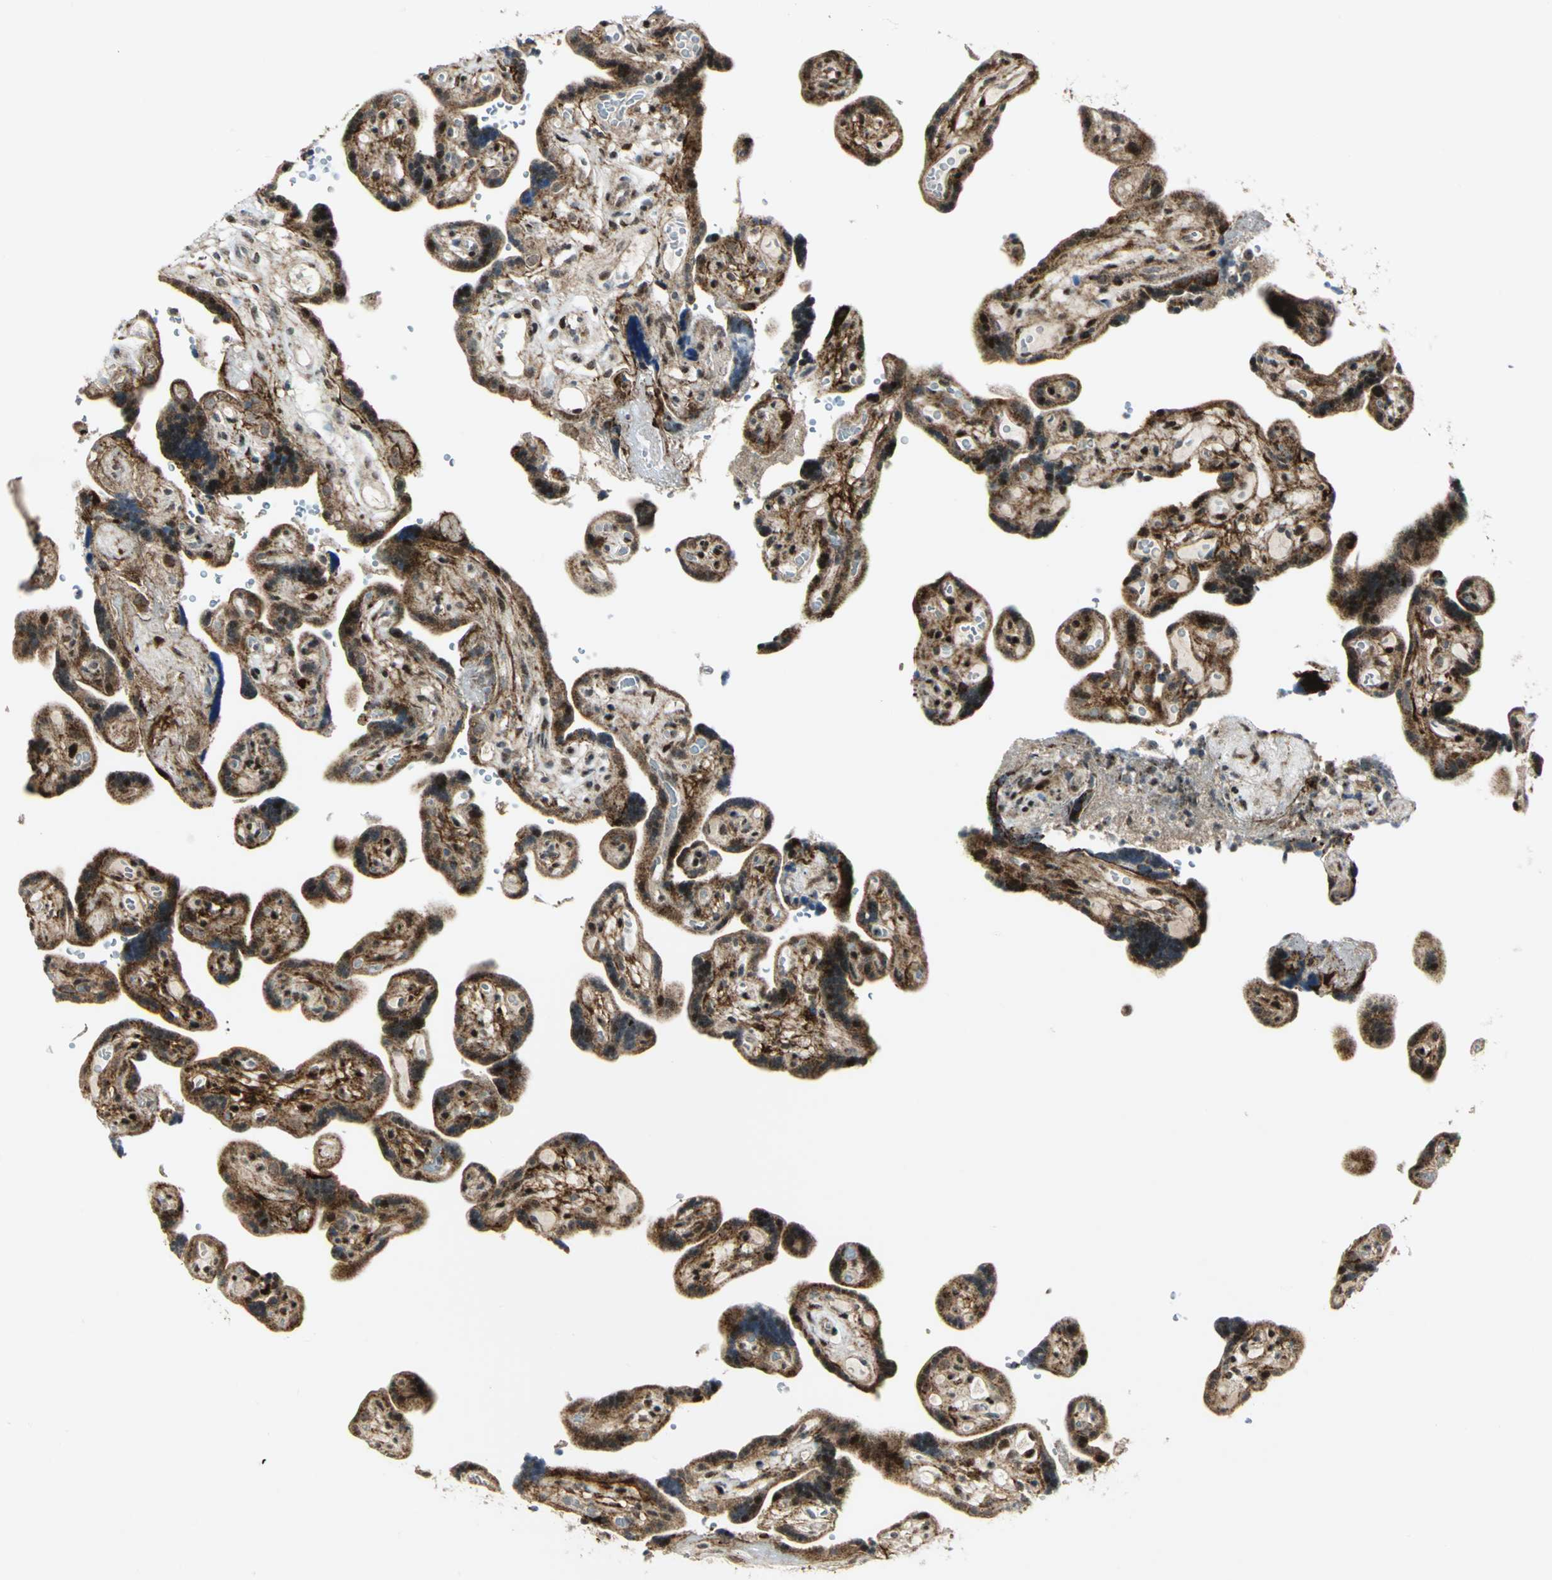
{"staining": {"intensity": "strong", "quantity": ">75%", "location": "cytoplasmic/membranous,nuclear"}, "tissue": "placenta", "cell_type": "Trophoblastic cells", "image_type": "normal", "snomed": [{"axis": "morphology", "description": "Normal tissue, NOS"}, {"axis": "topography", "description": "Placenta"}], "caption": "An IHC histopathology image of benign tissue is shown. Protein staining in brown labels strong cytoplasmic/membranous,nuclear positivity in placenta within trophoblastic cells.", "gene": "ATP6V1A", "patient": {"sex": "female", "age": 30}}